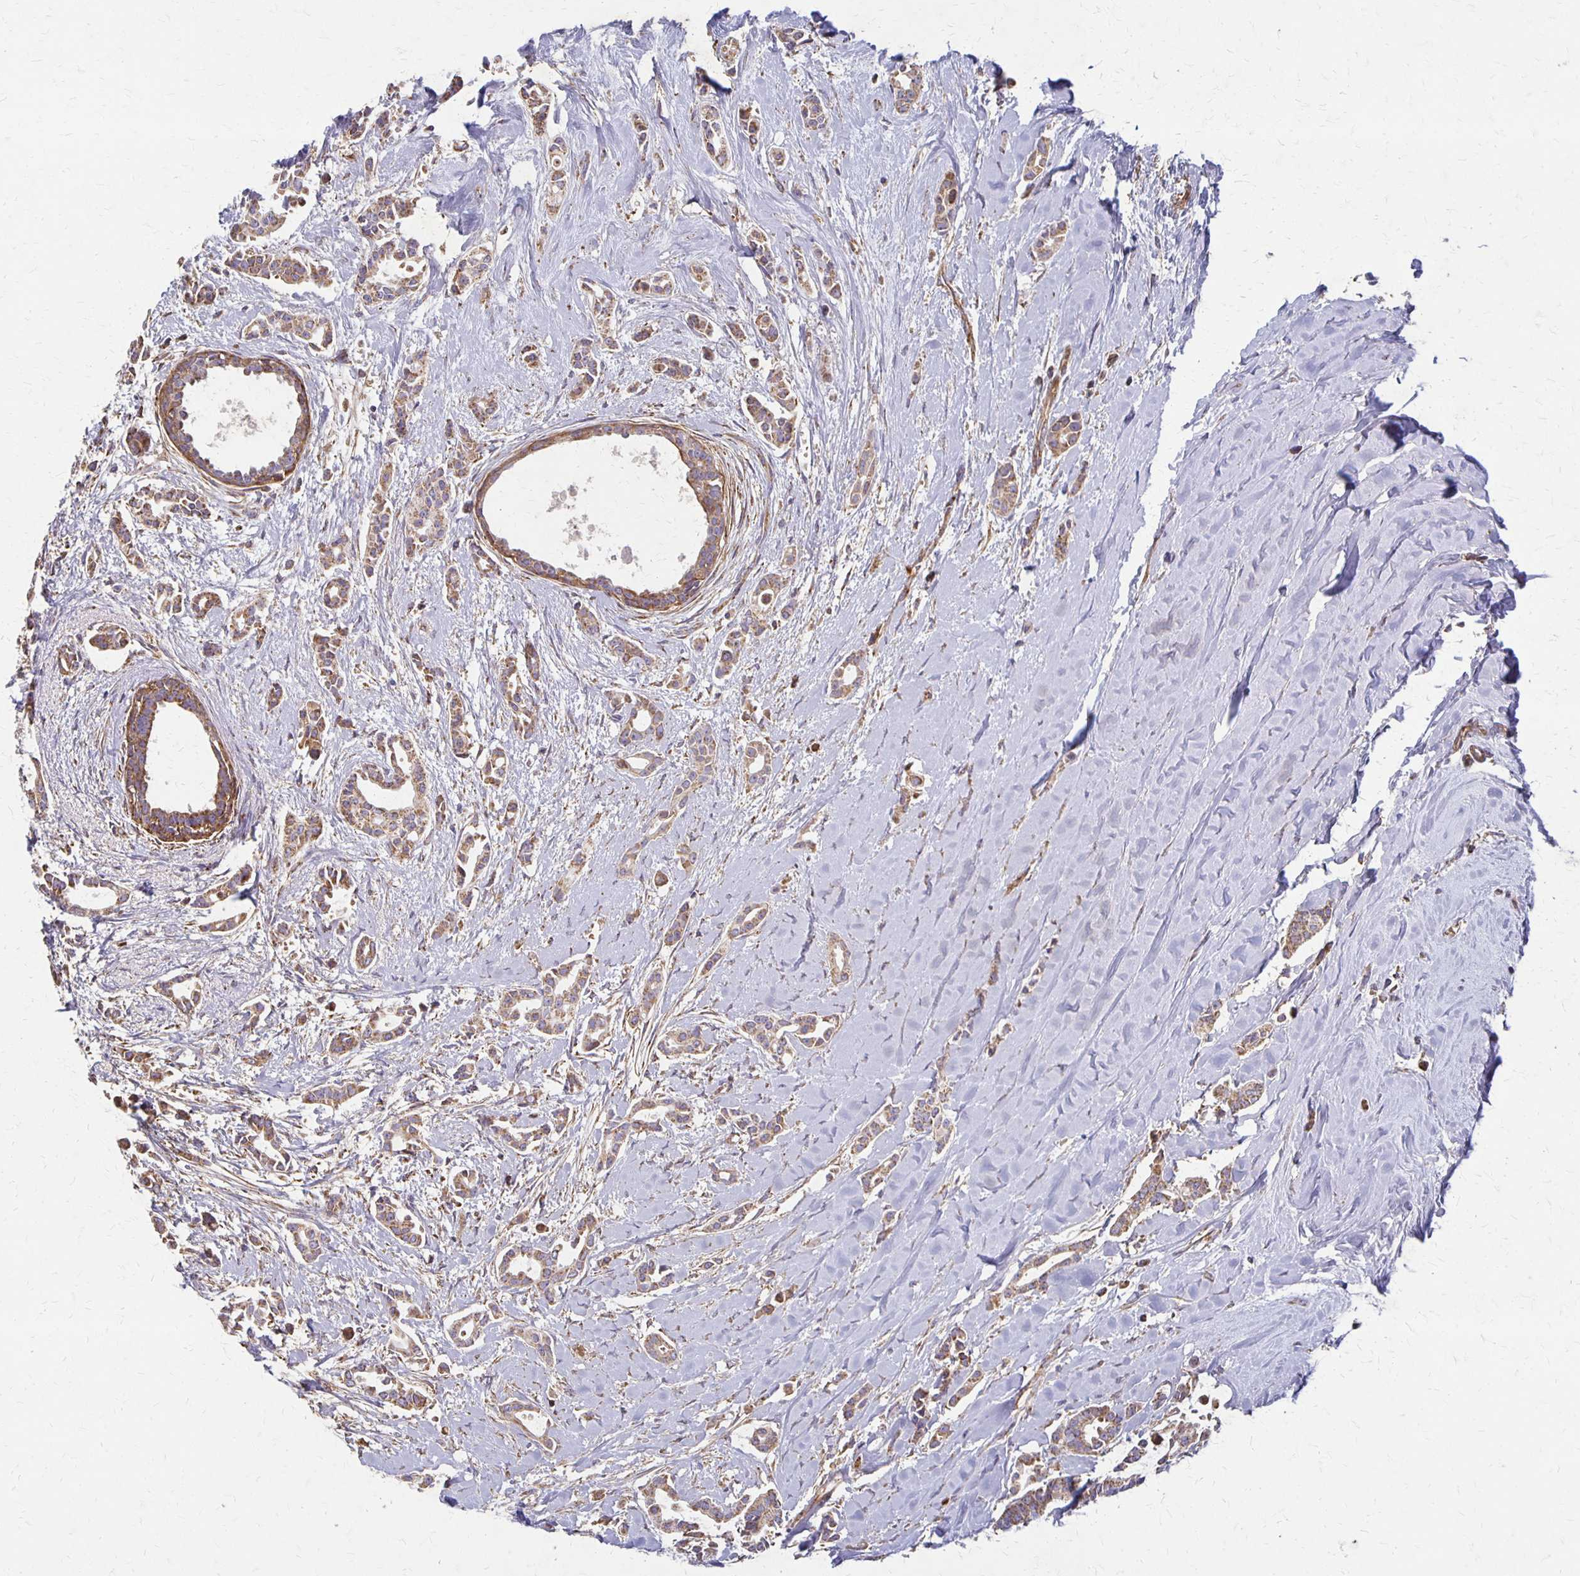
{"staining": {"intensity": "moderate", "quantity": ">75%", "location": "cytoplasmic/membranous"}, "tissue": "breast cancer", "cell_type": "Tumor cells", "image_type": "cancer", "snomed": [{"axis": "morphology", "description": "Duct carcinoma"}, {"axis": "topography", "description": "Breast"}], "caption": "DAB (3,3'-diaminobenzidine) immunohistochemical staining of human infiltrating ductal carcinoma (breast) exhibits moderate cytoplasmic/membranous protein positivity in about >75% of tumor cells.", "gene": "EIF4EBP2", "patient": {"sex": "female", "age": 64}}